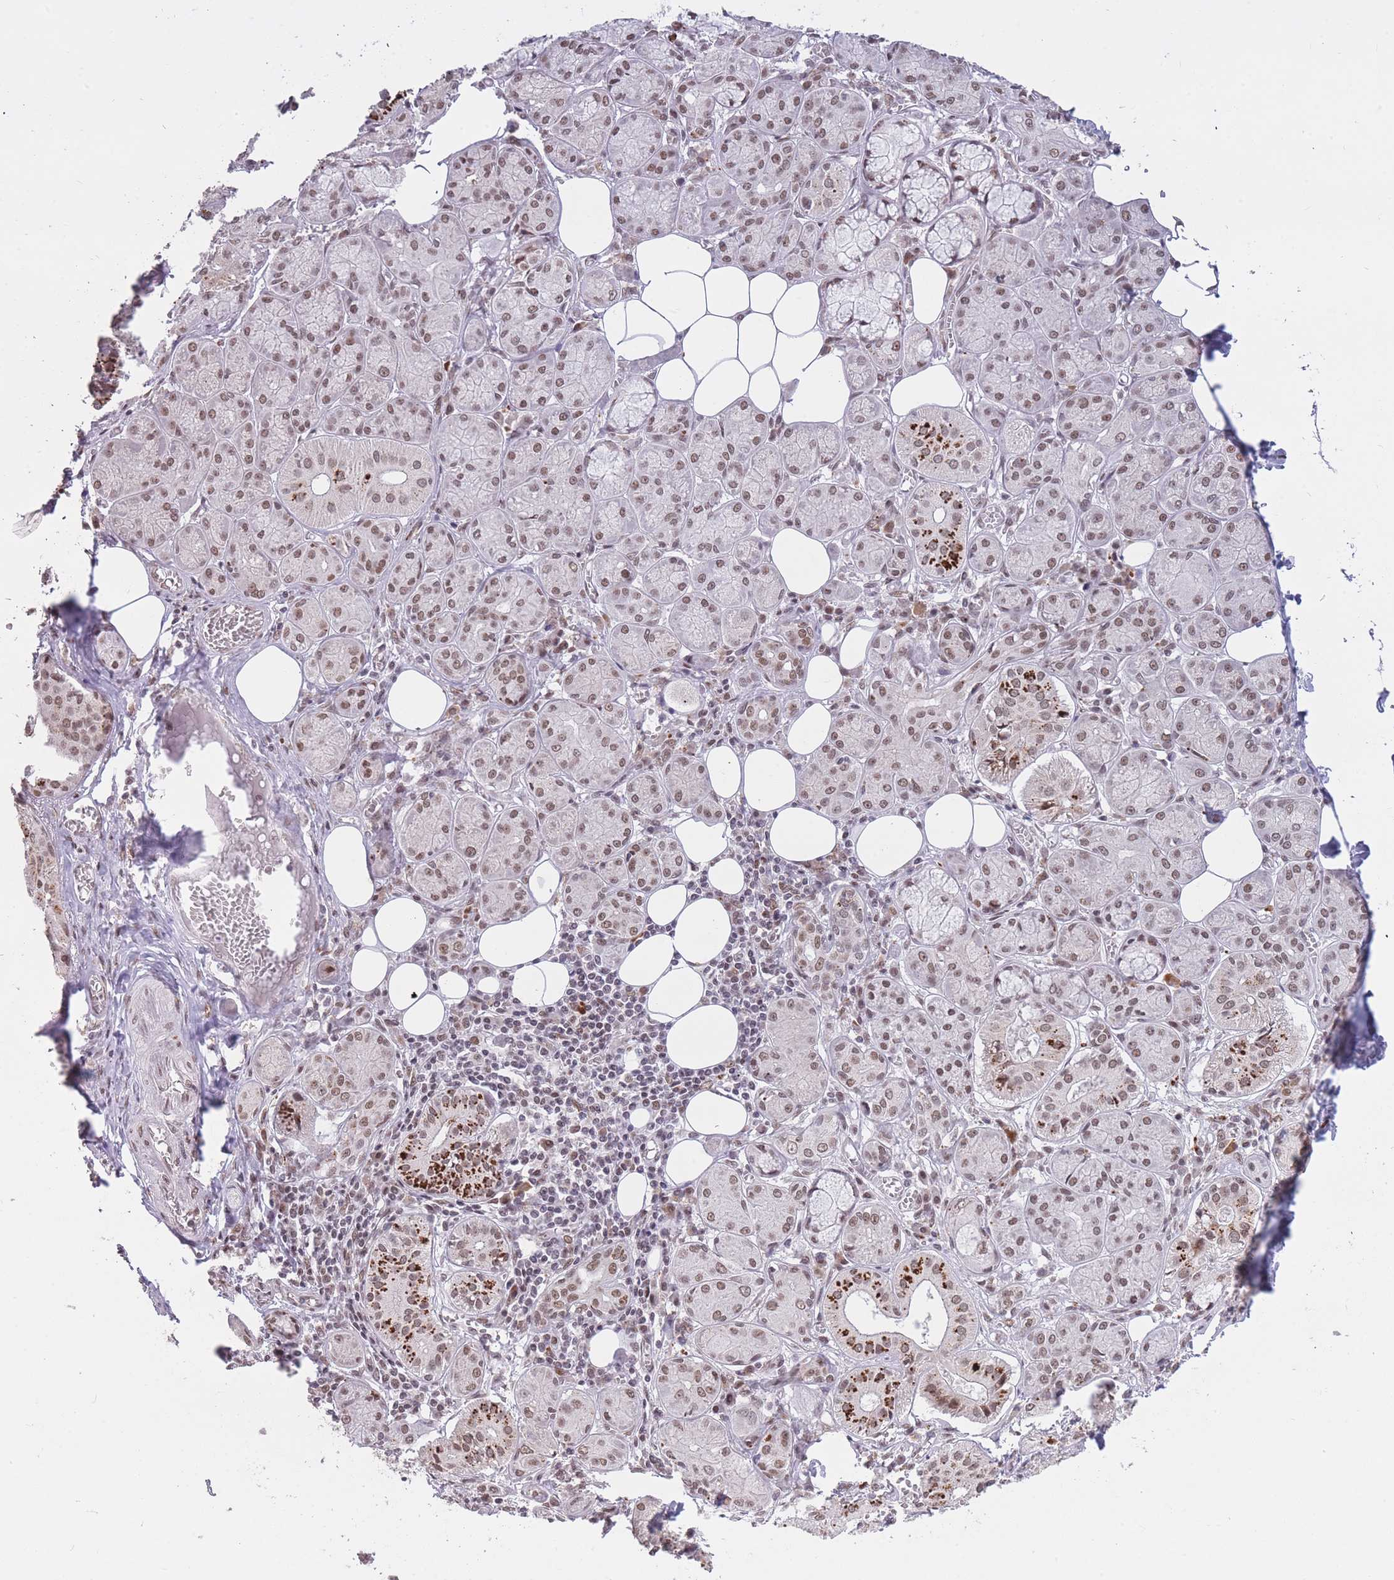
{"staining": {"intensity": "moderate", "quantity": "25%-75%", "location": "cytoplasmic/membranous,nuclear"}, "tissue": "salivary gland", "cell_type": "Glandular cells", "image_type": "normal", "snomed": [{"axis": "morphology", "description": "Normal tissue, NOS"}, {"axis": "topography", "description": "Salivary gland"}], "caption": "DAB (3,3'-diaminobenzidine) immunohistochemical staining of benign salivary gland demonstrates moderate cytoplasmic/membranous,nuclear protein positivity in about 25%-75% of glandular cells.", "gene": "HNRNPUL1", "patient": {"sex": "male", "age": 74}}